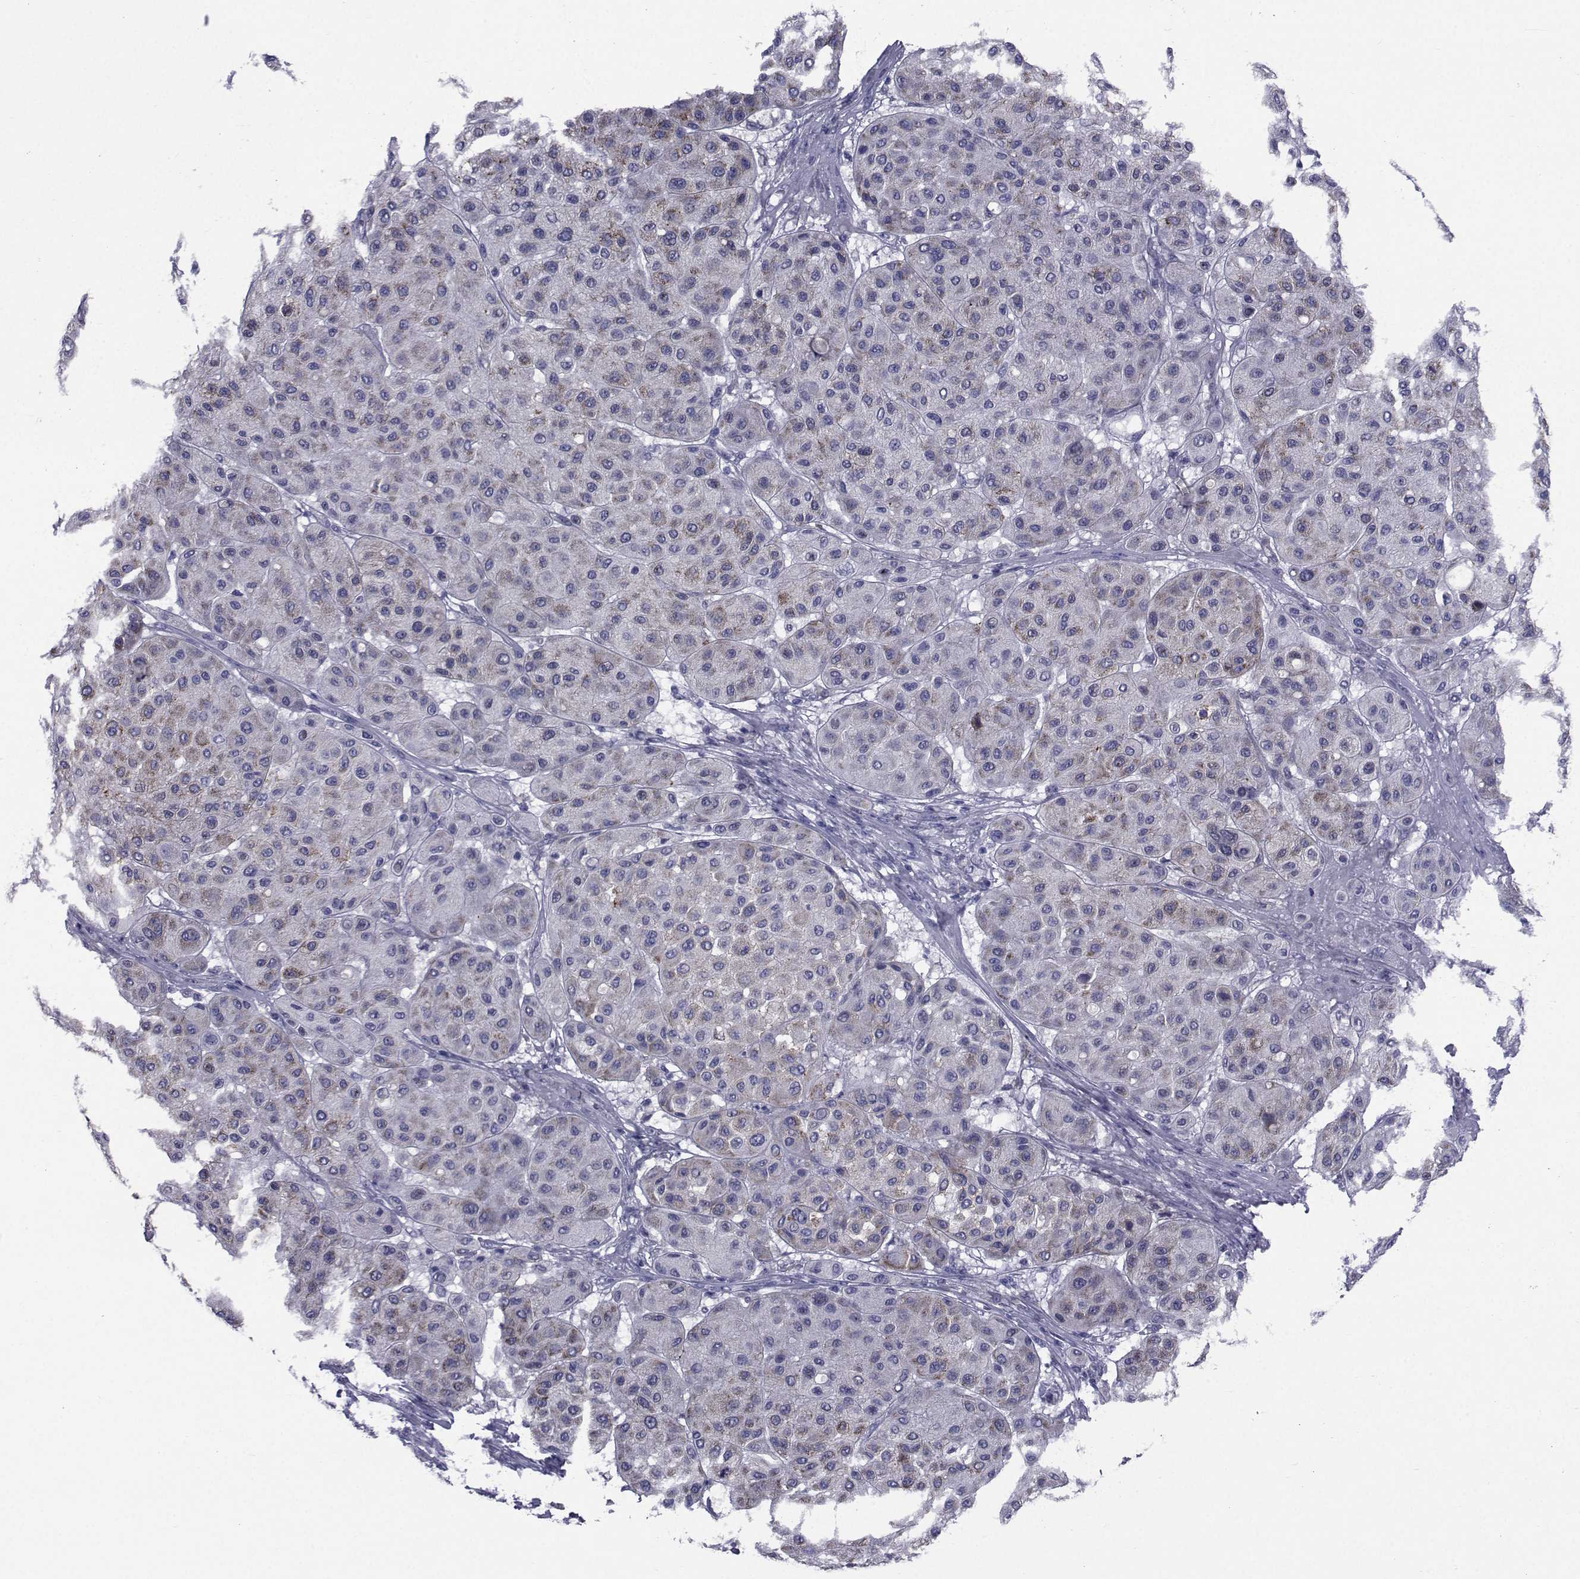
{"staining": {"intensity": "negative", "quantity": "none", "location": "none"}, "tissue": "melanoma", "cell_type": "Tumor cells", "image_type": "cancer", "snomed": [{"axis": "morphology", "description": "Malignant melanoma, Metastatic site"}, {"axis": "topography", "description": "Smooth muscle"}], "caption": "The image reveals no significant positivity in tumor cells of malignant melanoma (metastatic site). (DAB IHC with hematoxylin counter stain).", "gene": "ROPN1", "patient": {"sex": "male", "age": 41}}